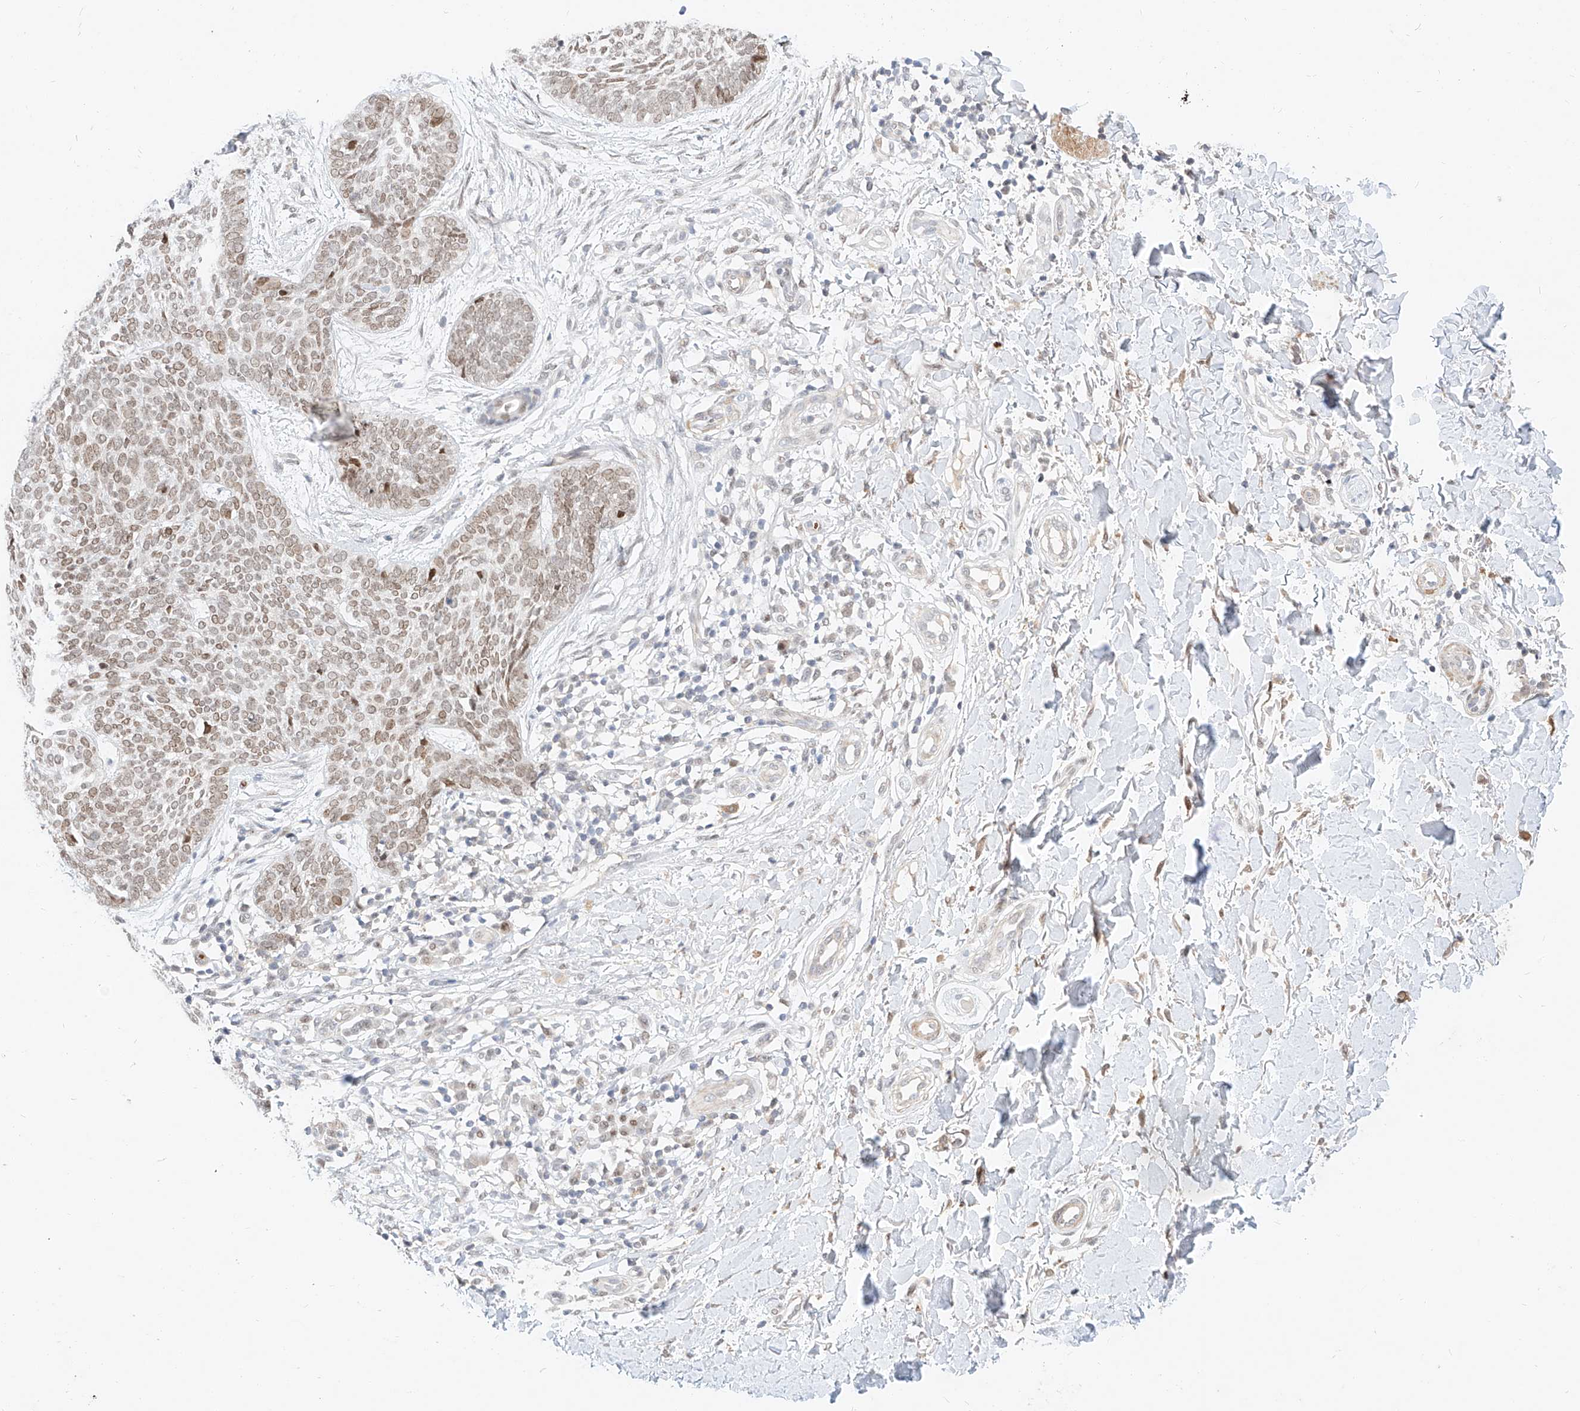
{"staining": {"intensity": "weak", "quantity": ">75%", "location": "nuclear"}, "tissue": "skin cancer", "cell_type": "Tumor cells", "image_type": "cancer", "snomed": [{"axis": "morphology", "description": "Basal cell carcinoma"}, {"axis": "topography", "description": "Skin"}], "caption": "Approximately >75% of tumor cells in human skin cancer exhibit weak nuclear protein staining as visualized by brown immunohistochemical staining.", "gene": "CBX8", "patient": {"sex": "female", "age": 64}}